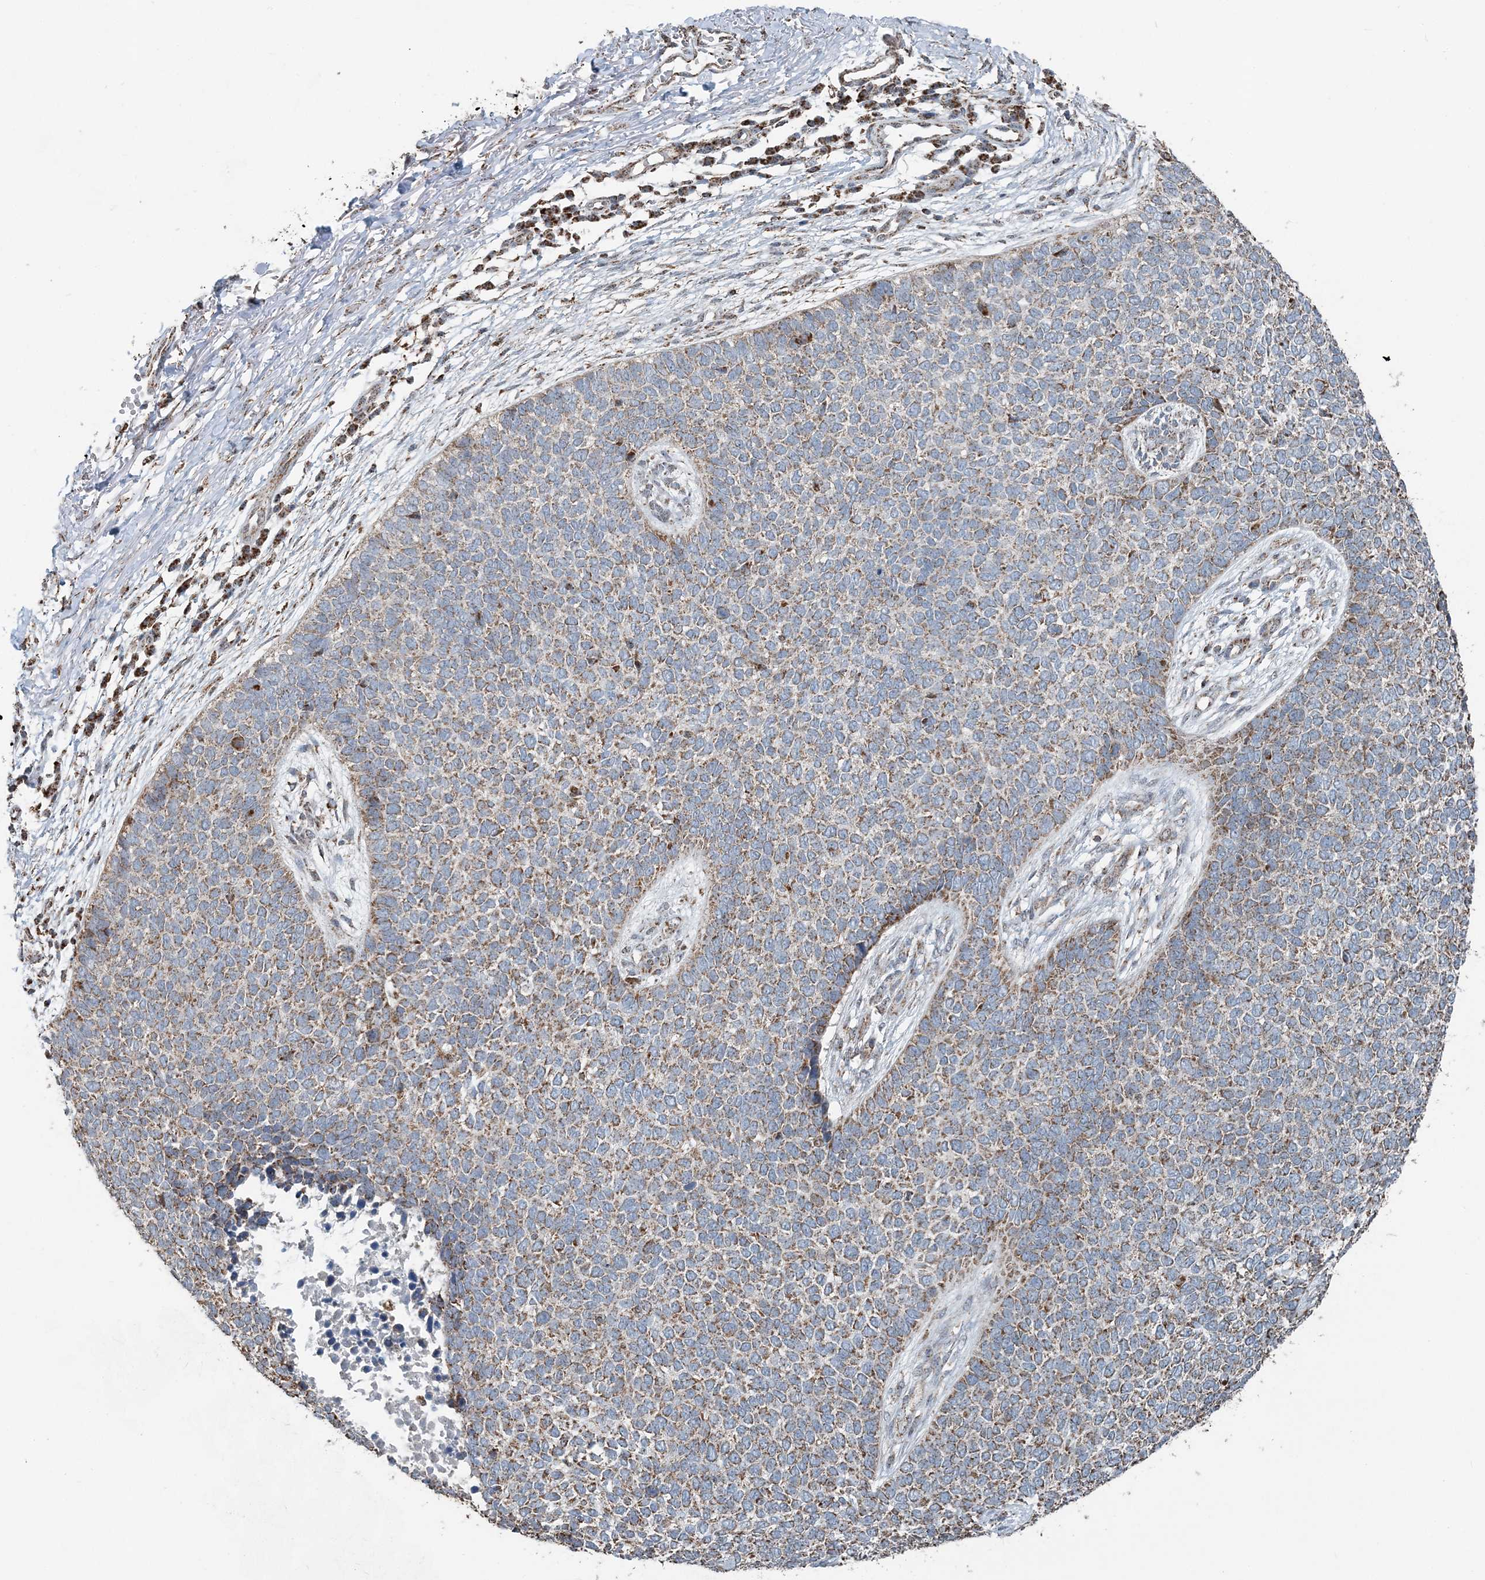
{"staining": {"intensity": "moderate", "quantity": ">75%", "location": "nuclear"}, "tissue": "skin cancer", "cell_type": "Tumor cells", "image_type": "cancer", "snomed": [{"axis": "morphology", "description": "Basal cell carcinoma"}, {"axis": "topography", "description": "Skin"}], "caption": "This is a photomicrograph of immunohistochemistry (IHC) staining of skin basal cell carcinoma, which shows moderate expression in the nuclear of tumor cells.", "gene": "SUCLG1", "patient": {"sex": "female", "age": 84}}